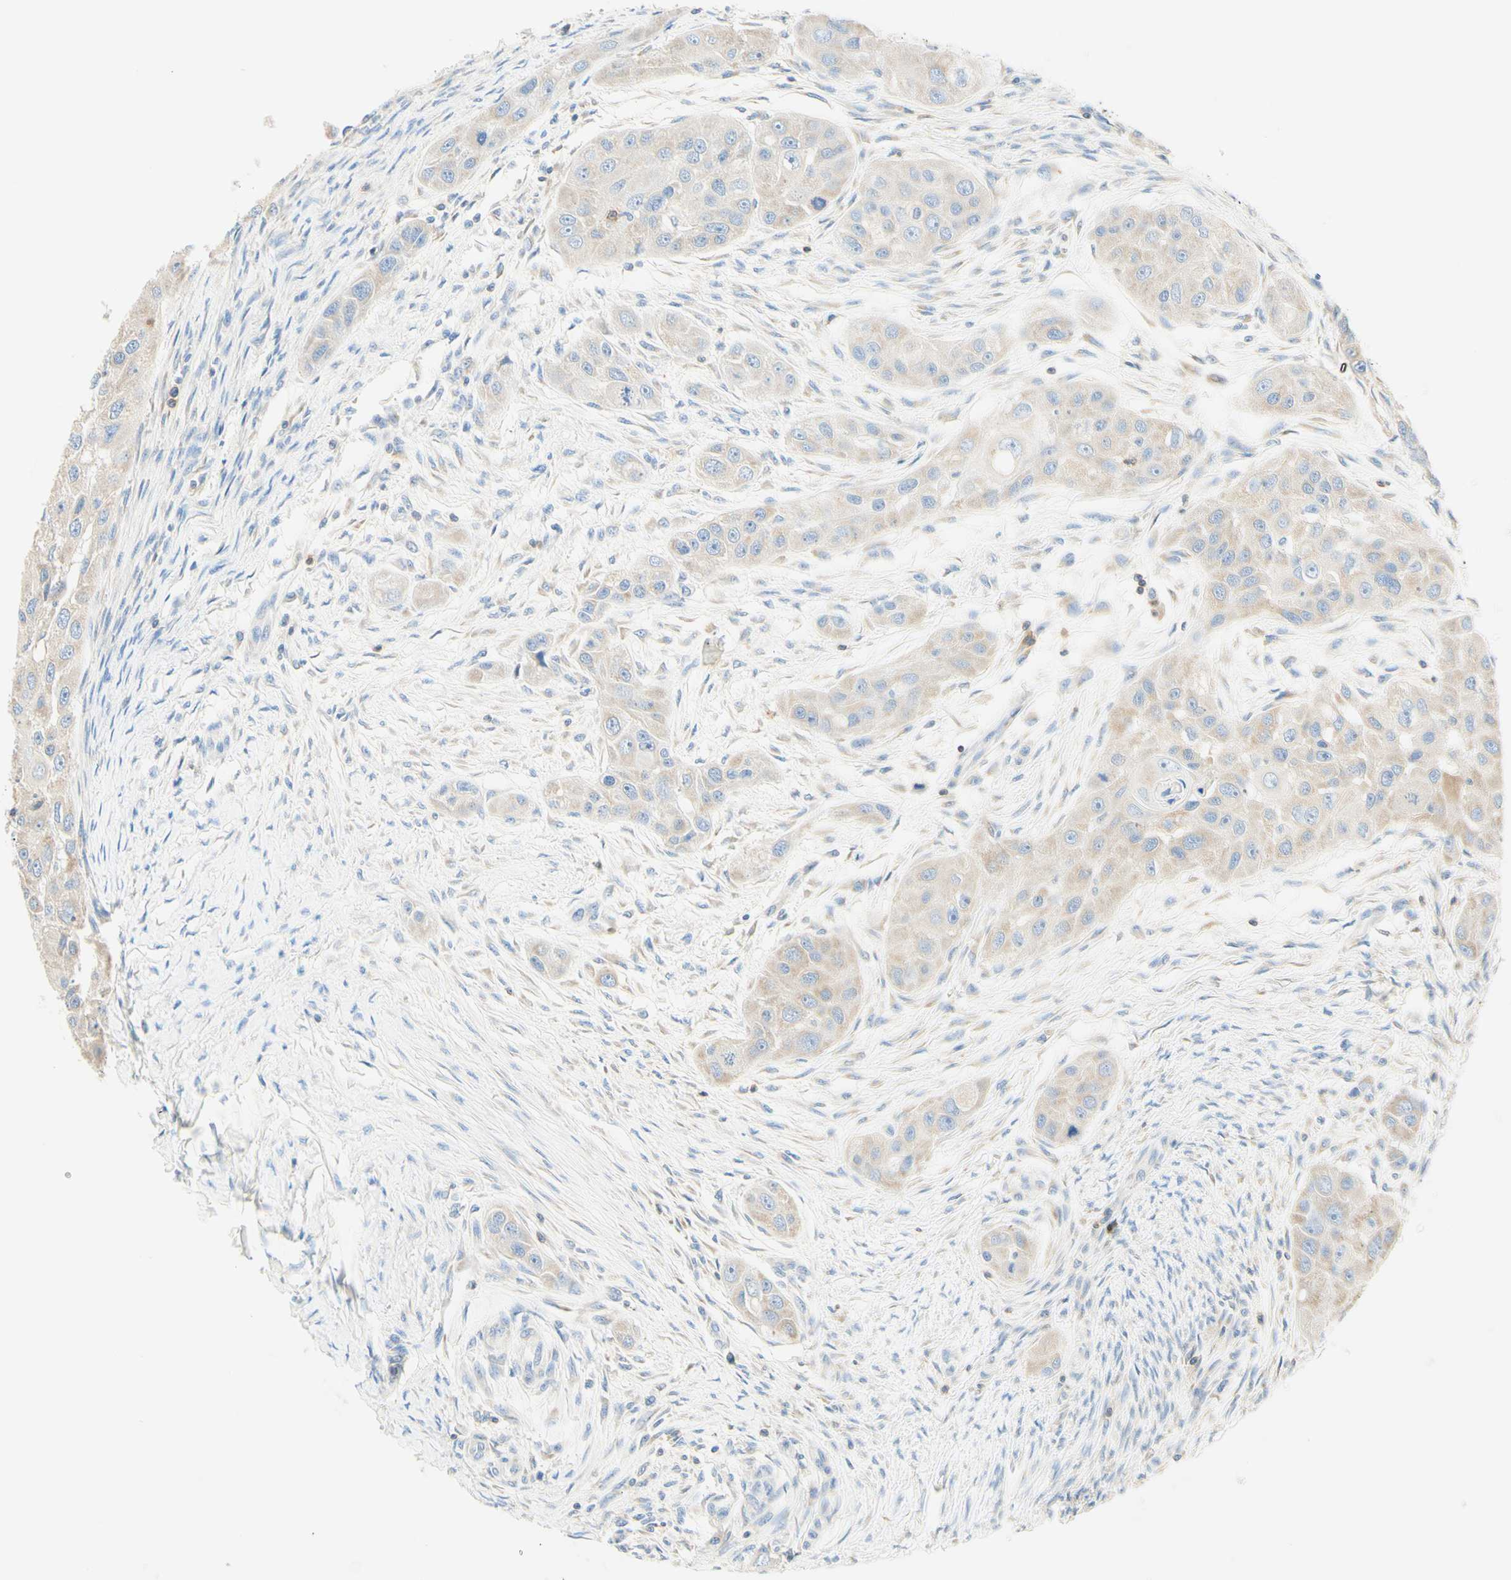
{"staining": {"intensity": "weak", "quantity": "25%-75%", "location": "cytoplasmic/membranous"}, "tissue": "head and neck cancer", "cell_type": "Tumor cells", "image_type": "cancer", "snomed": [{"axis": "morphology", "description": "Normal tissue, NOS"}, {"axis": "morphology", "description": "Squamous cell carcinoma, NOS"}, {"axis": "topography", "description": "Skeletal muscle"}, {"axis": "topography", "description": "Head-Neck"}], "caption": "Immunohistochemical staining of human squamous cell carcinoma (head and neck) shows low levels of weak cytoplasmic/membranous expression in about 25%-75% of tumor cells.", "gene": "LAT", "patient": {"sex": "male", "age": 51}}